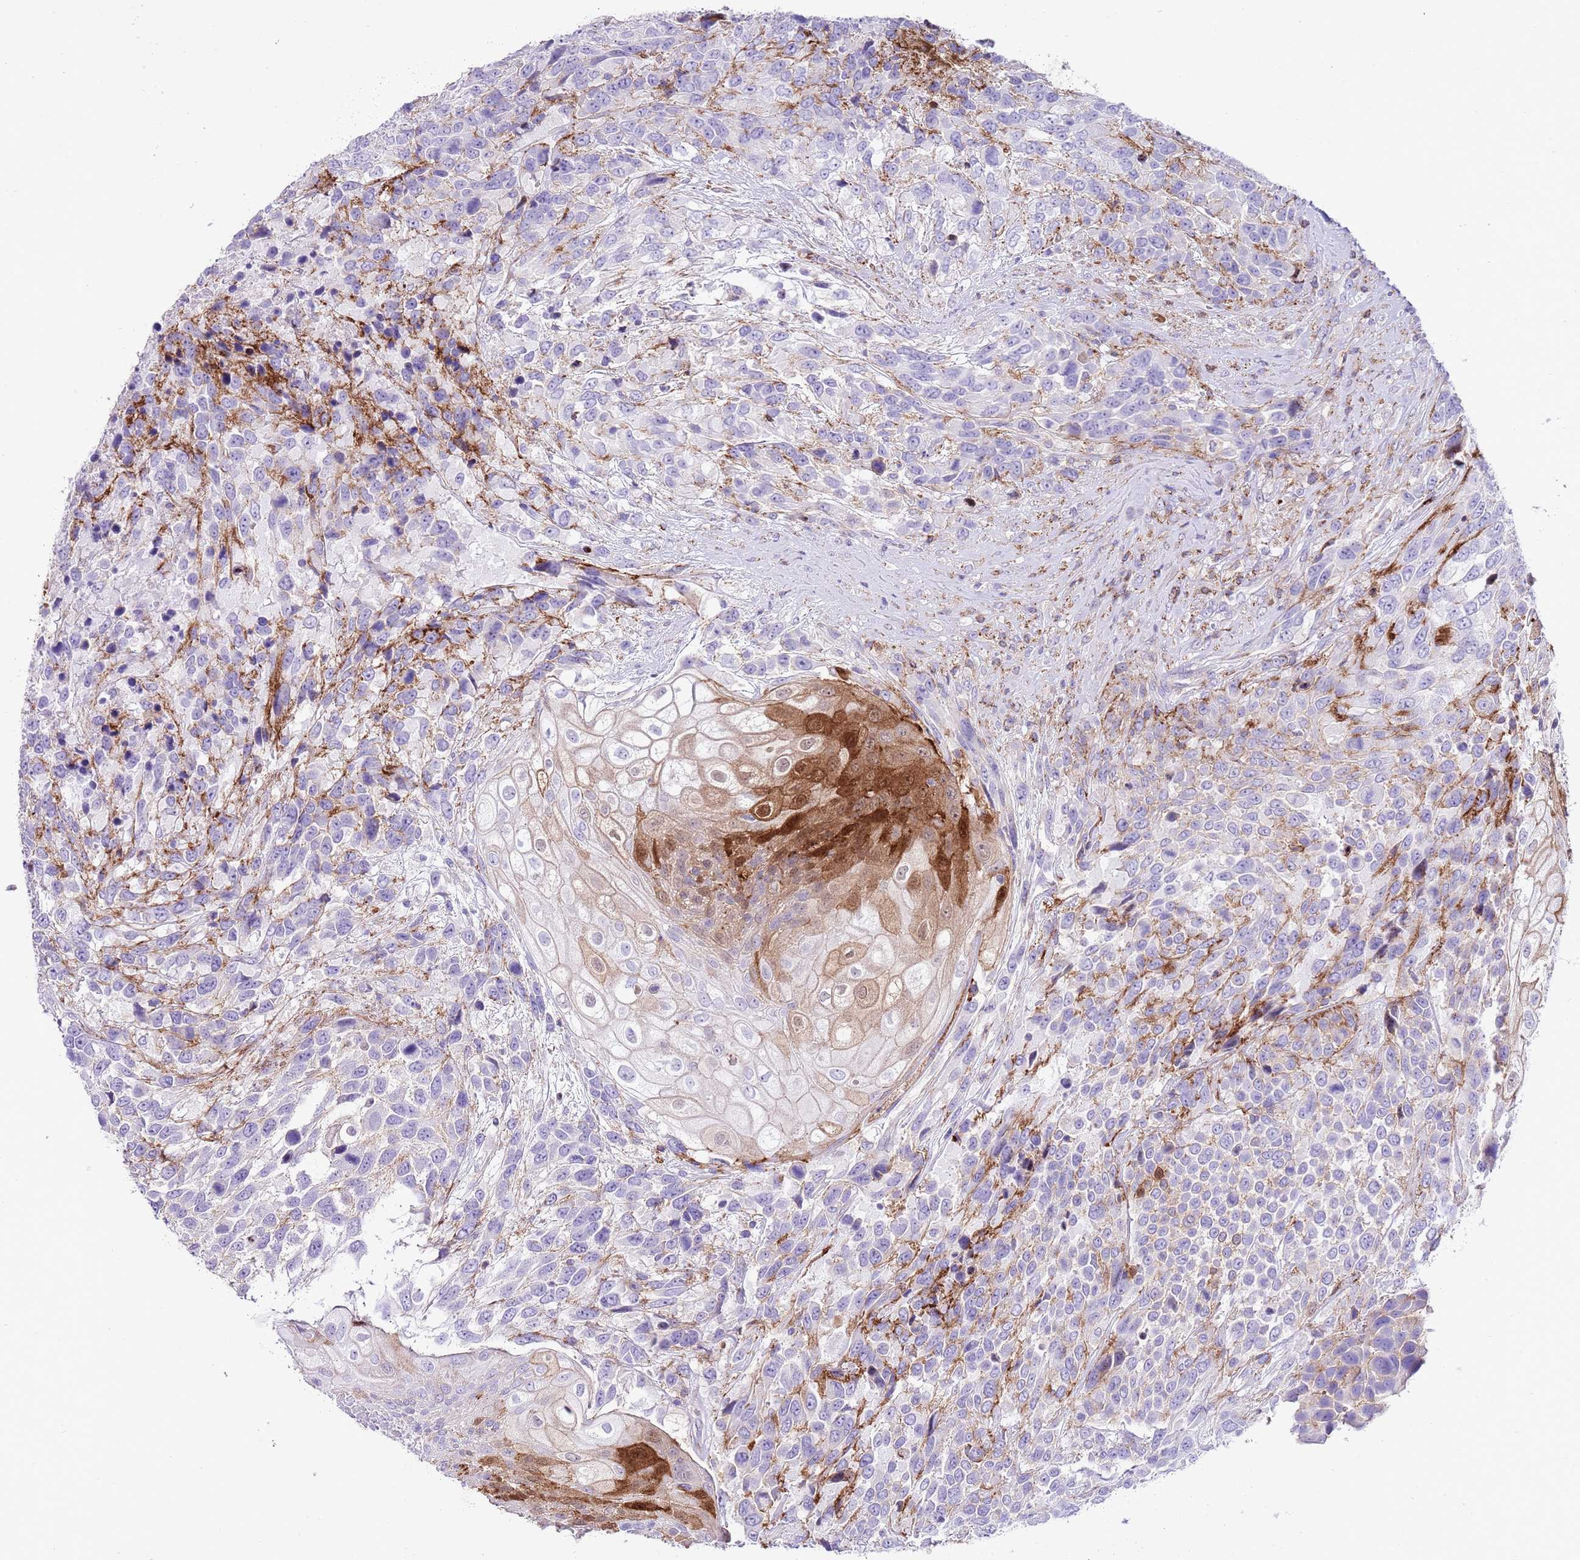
{"staining": {"intensity": "negative", "quantity": "none", "location": "none"}, "tissue": "urothelial cancer", "cell_type": "Tumor cells", "image_type": "cancer", "snomed": [{"axis": "morphology", "description": "Urothelial carcinoma, High grade"}, {"axis": "topography", "description": "Urinary bladder"}], "caption": "Urothelial carcinoma (high-grade) was stained to show a protein in brown. There is no significant expression in tumor cells.", "gene": "ALDH3A1", "patient": {"sex": "female", "age": 70}}